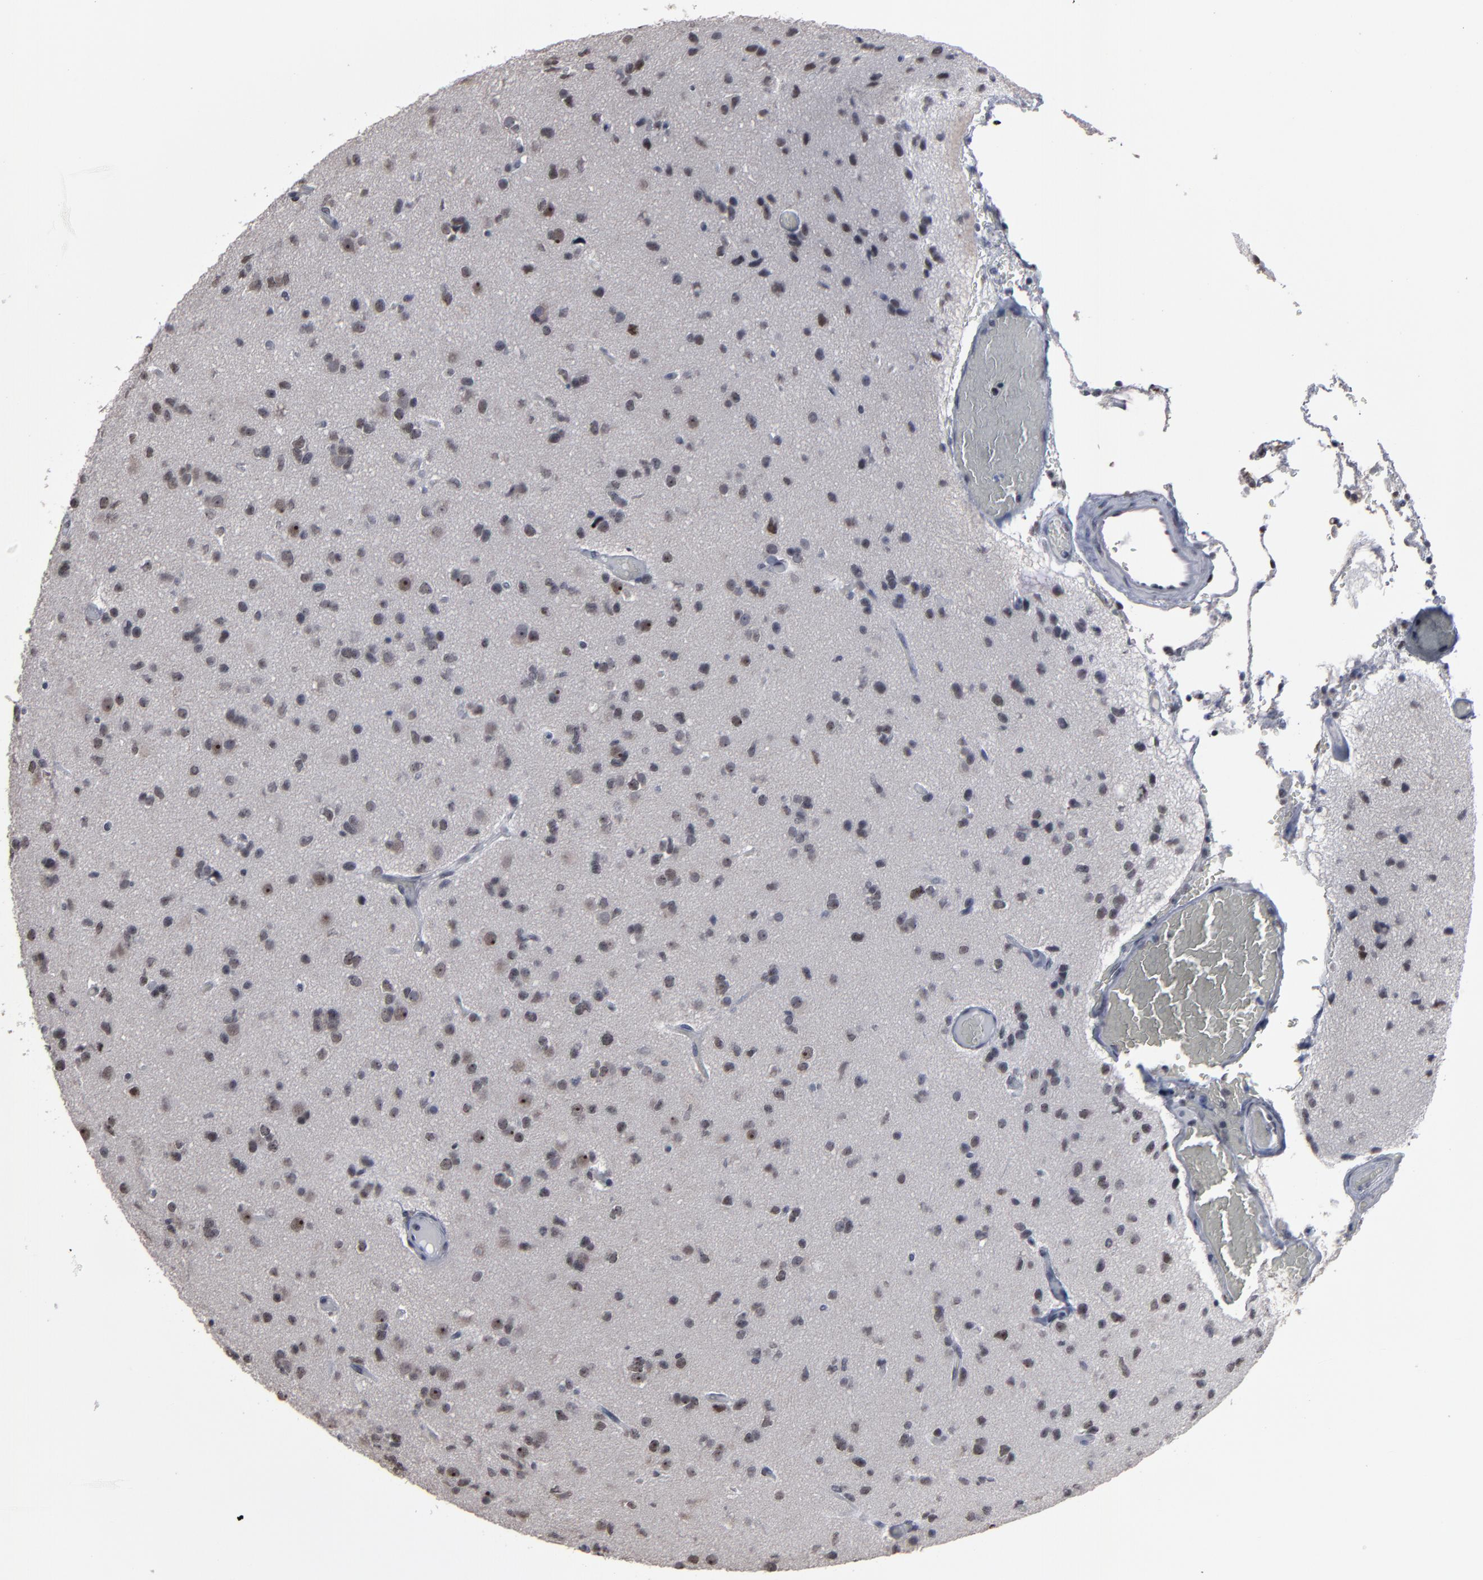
{"staining": {"intensity": "moderate", "quantity": "25%-75%", "location": "nuclear"}, "tissue": "glioma", "cell_type": "Tumor cells", "image_type": "cancer", "snomed": [{"axis": "morphology", "description": "Glioma, malignant, Low grade"}, {"axis": "topography", "description": "Brain"}], "caption": "This histopathology image shows IHC staining of human malignant glioma (low-grade), with medium moderate nuclear positivity in about 25%-75% of tumor cells.", "gene": "SSRP1", "patient": {"sex": "male", "age": 42}}